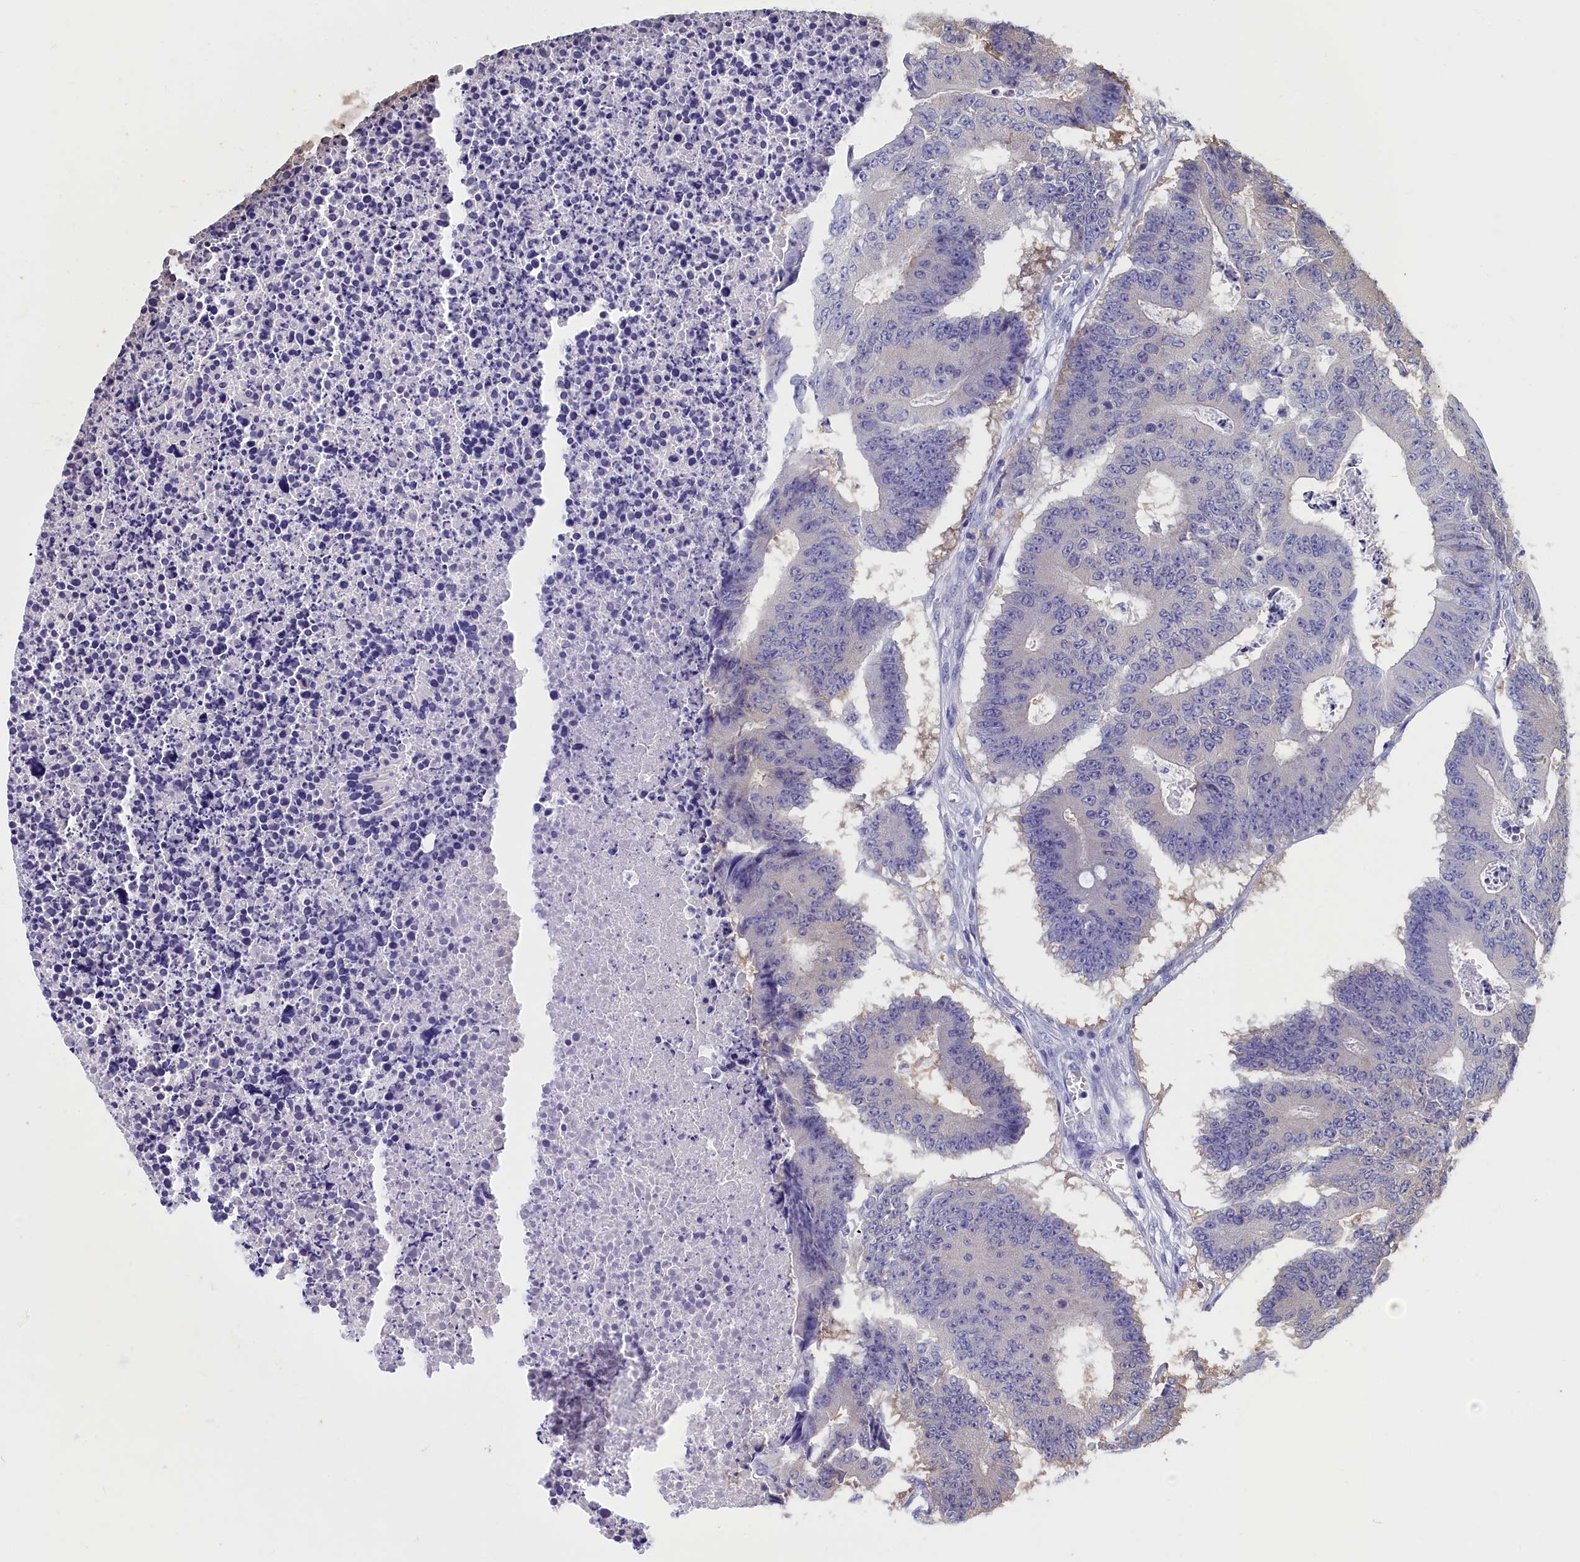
{"staining": {"intensity": "weak", "quantity": "<25%", "location": "cytoplasmic/membranous"}, "tissue": "colorectal cancer", "cell_type": "Tumor cells", "image_type": "cancer", "snomed": [{"axis": "morphology", "description": "Adenocarcinoma, NOS"}, {"axis": "topography", "description": "Colon"}], "caption": "High power microscopy histopathology image of an immunohistochemistry histopathology image of colorectal cancer (adenocarcinoma), revealing no significant positivity in tumor cells.", "gene": "ABCC8", "patient": {"sex": "male", "age": 87}}